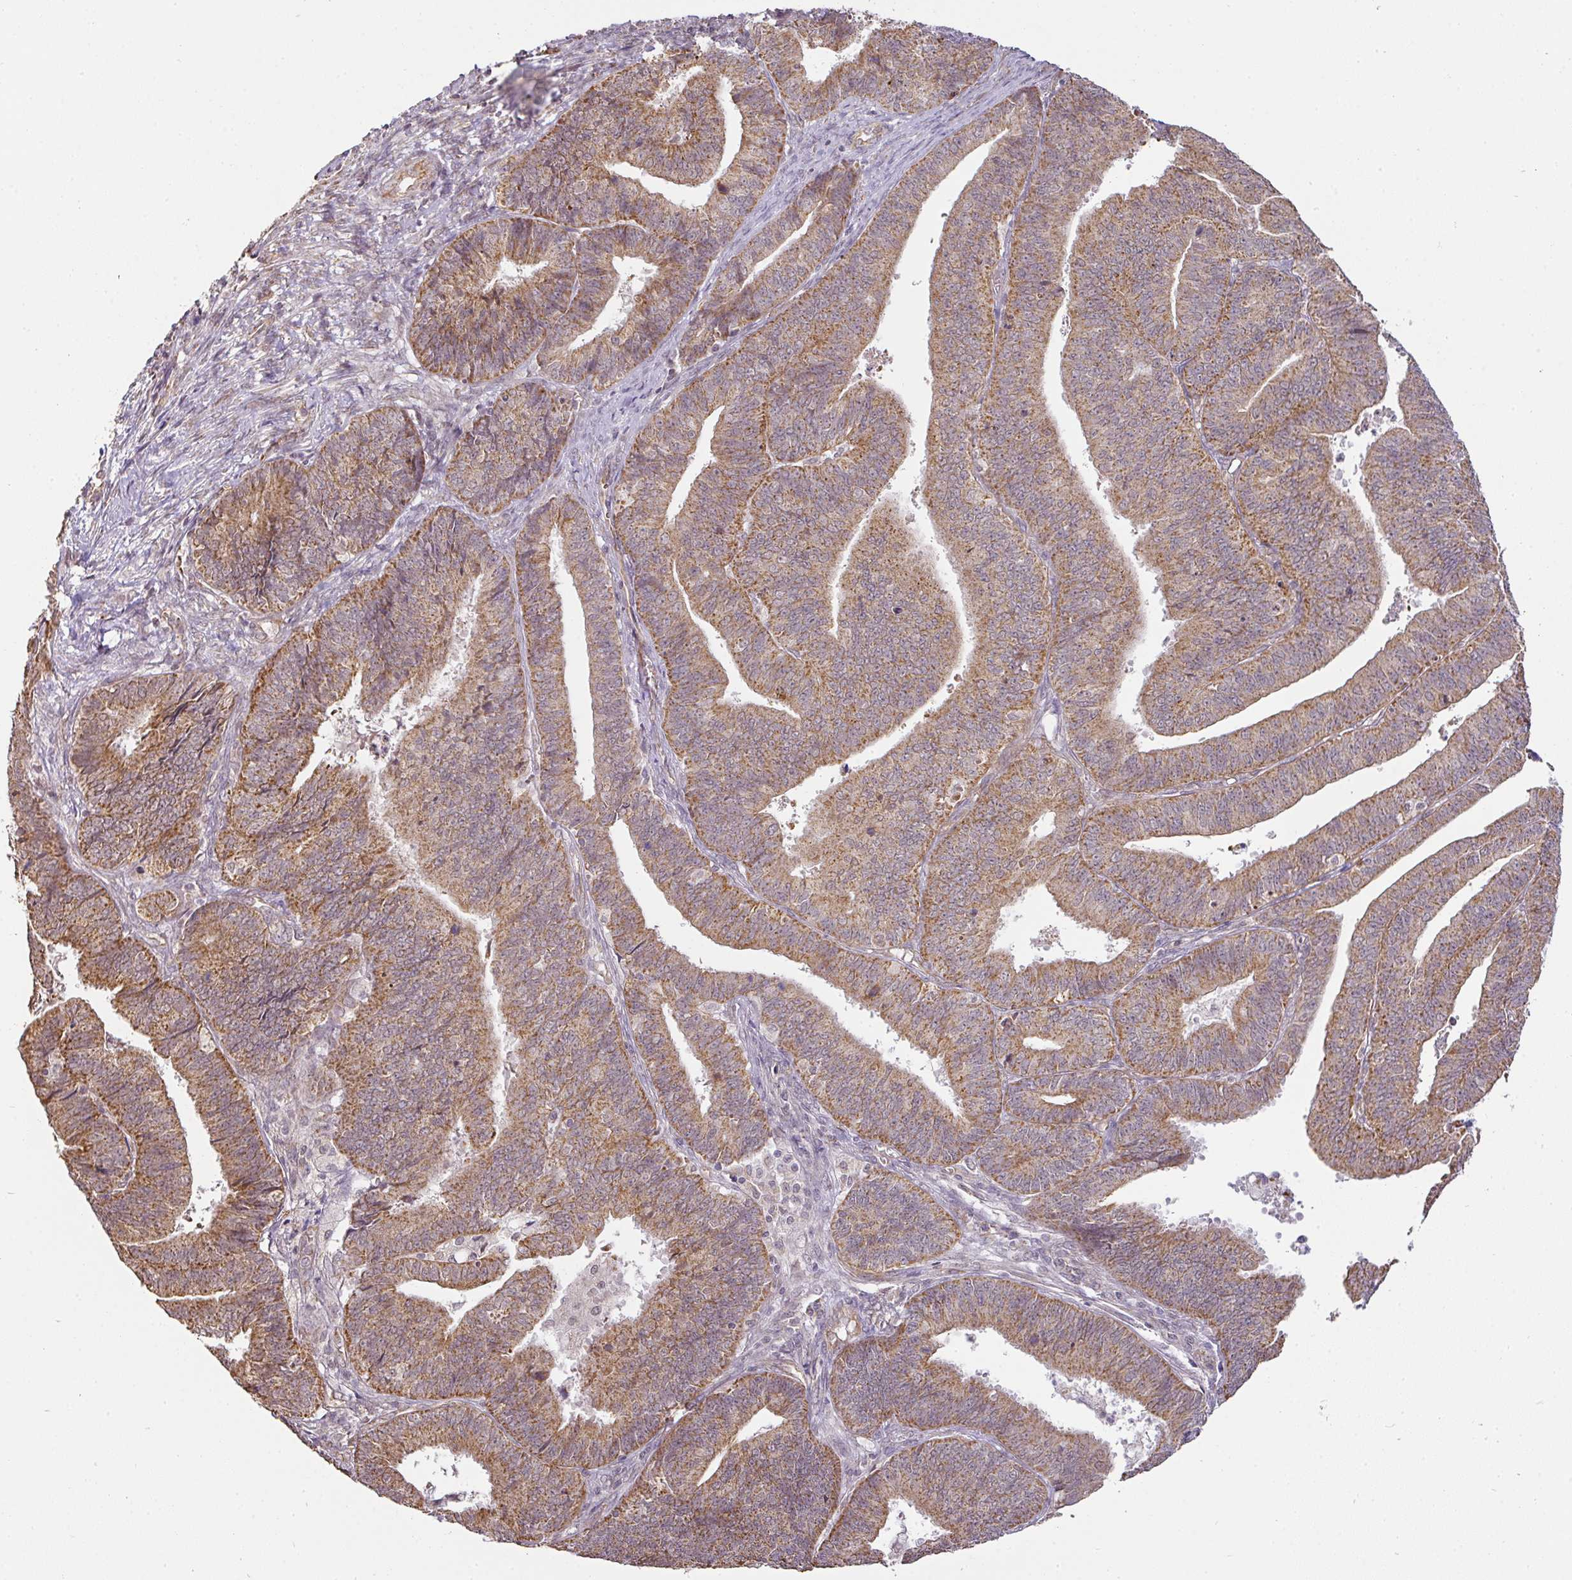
{"staining": {"intensity": "moderate", "quantity": ">75%", "location": "cytoplasmic/membranous"}, "tissue": "endometrial cancer", "cell_type": "Tumor cells", "image_type": "cancer", "snomed": [{"axis": "morphology", "description": "Adenocarcinoma, NOS"}, {"axis": "topography", "description": "Endometrium"}], "caption": "Protein expression by immunohistochemistry demonstrates moderate cytoplasmic/membranous staining in about >75% of tumor cells in endometrial cancer (adenocarcinoma). (IHC, brightfield microscopy, high magnification).", "gene": "MYOM2", "patient": {"sex": "female", "age": 73}}